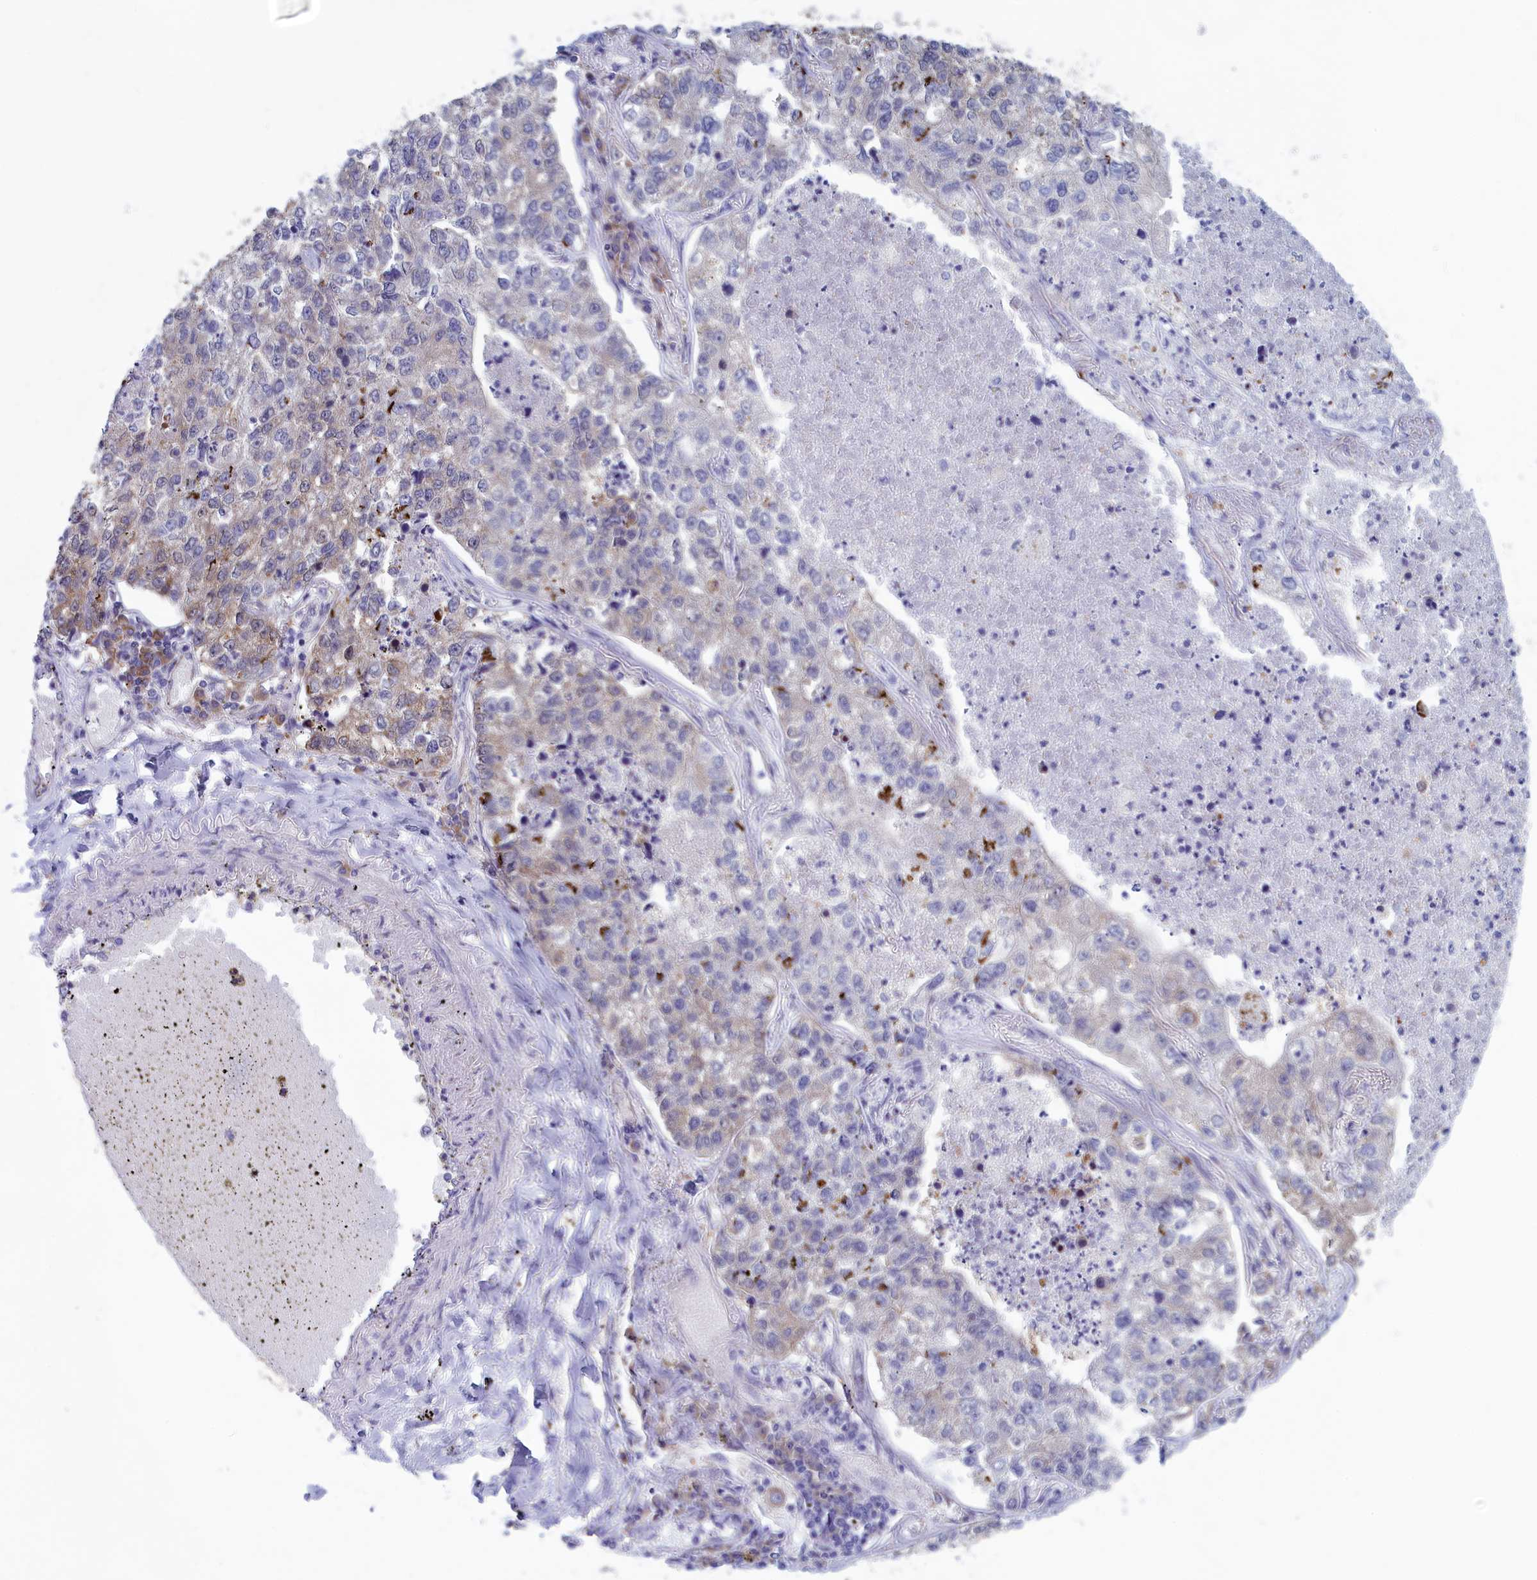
{"staining": {"intensity": "weak", "quantity": "<25%", "location": "cytoplasmic/membranous"}, "tissue": "lung cancer", "cell_type": "Tumor cells", "image_type": "cancer", "snomed": [{"axis": "morphology", "description": "Adenocarcinoma, NOS"}, {"axis": "topography", "description": "Lung"}], "caption": "Lung cancer (adenocarcinoma) was stained to show a protein in brown. There is no significant positivity in tumor cells.", "gene": "SYNDIG1L", "patient": {"sex": "male", "age": 49}}